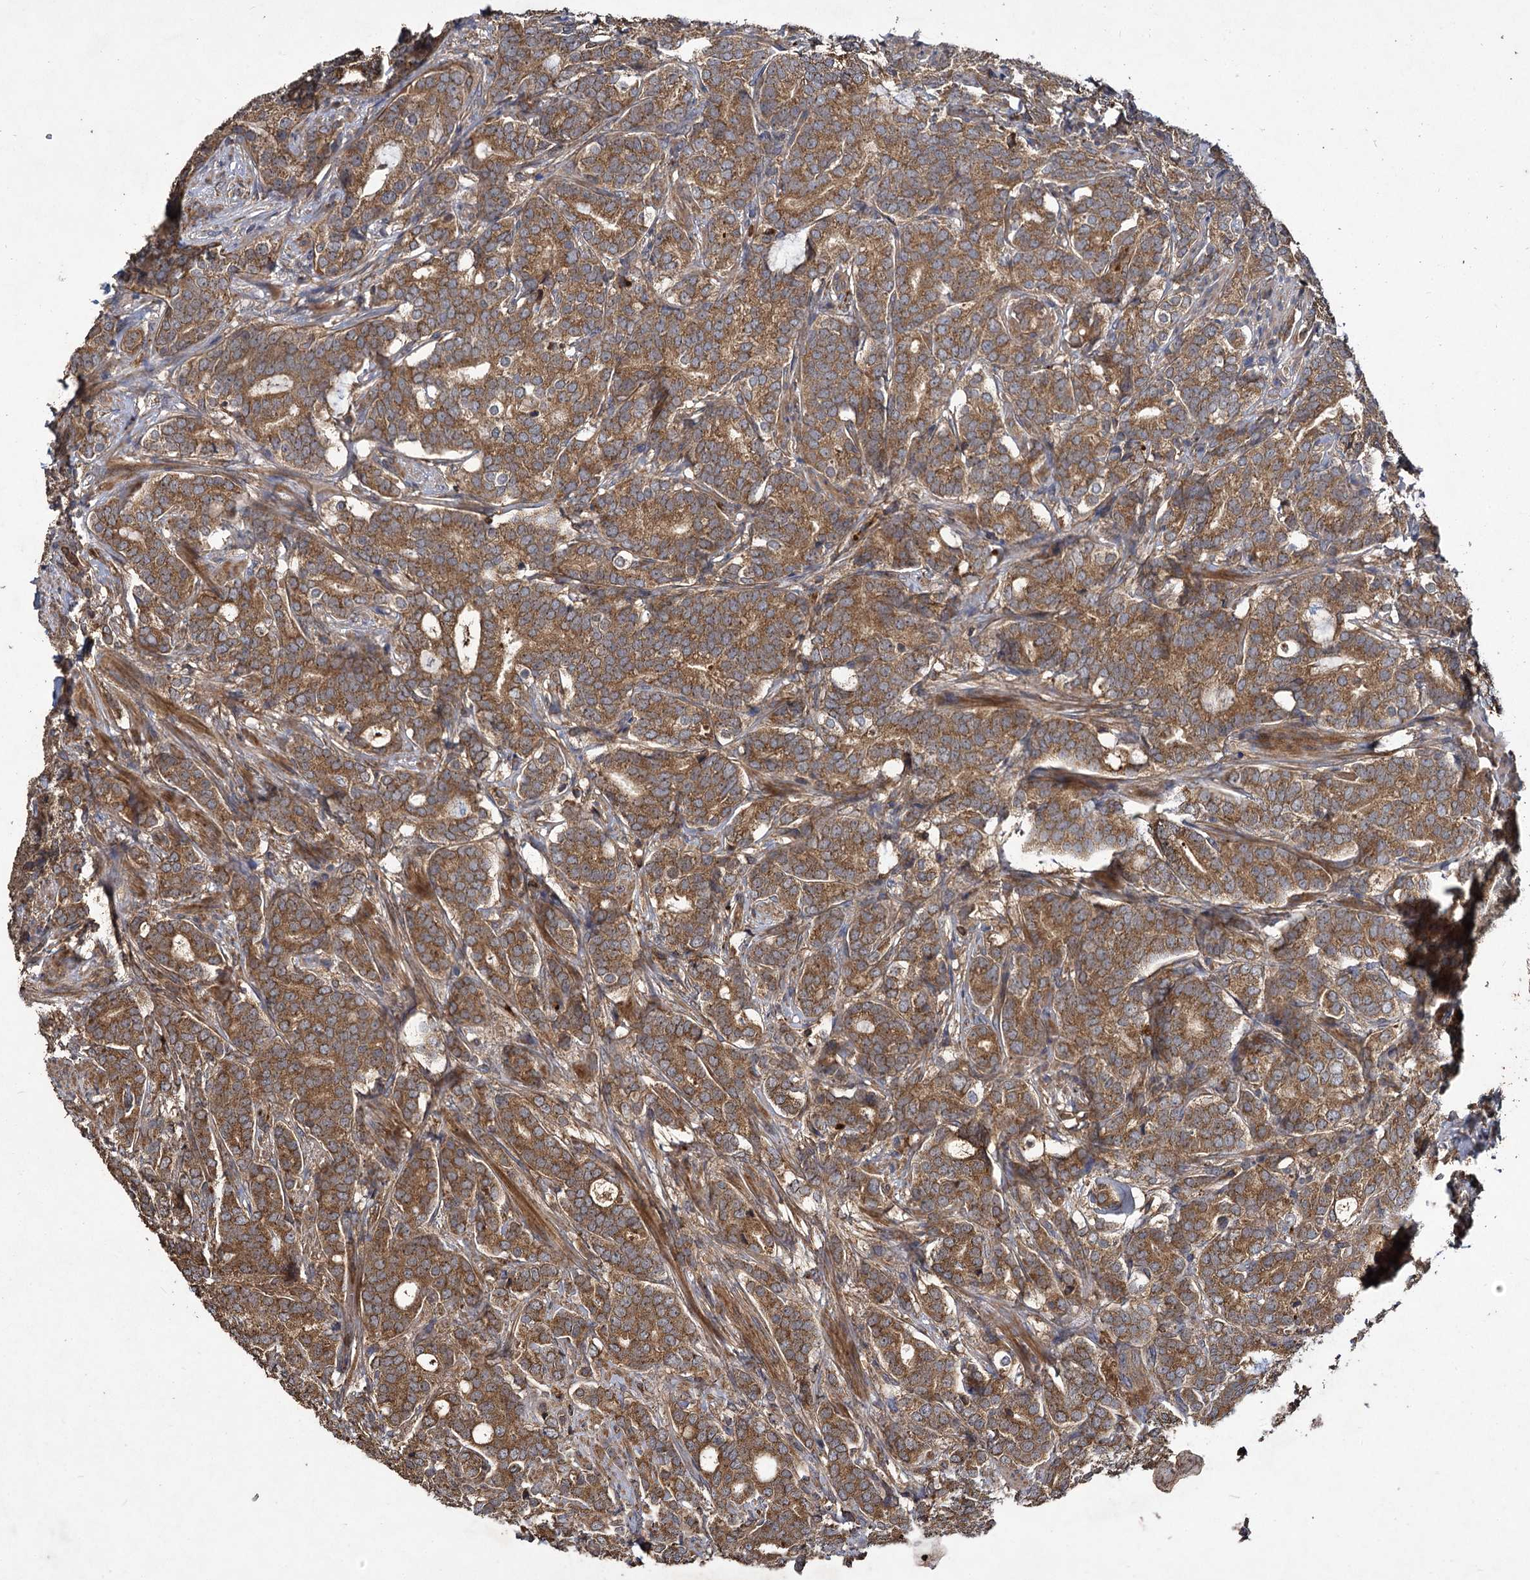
{"staining": {"intensity": "moderate", "quantity": ">75%", "location": "cytoplasmic/membranous"}, "tissue": "prostate cancer", "cell_type": "Tumor cells", "image_type": "cancer", "snomed": [{"axis": "morphology", "description": "Adenocarcinoma, Low grade"}, {"axis": "topography", "description": "Prostate"}], "caption": "Immunohistochemical staining of human prostate cancer (low-grade adenocarcinoma) exhibits moderate cytoplasmic/membranous protein staining in approximately >75% of tumor cells.", "gene": "GCLC", "patient": {"sex": "male", "age": 71}}